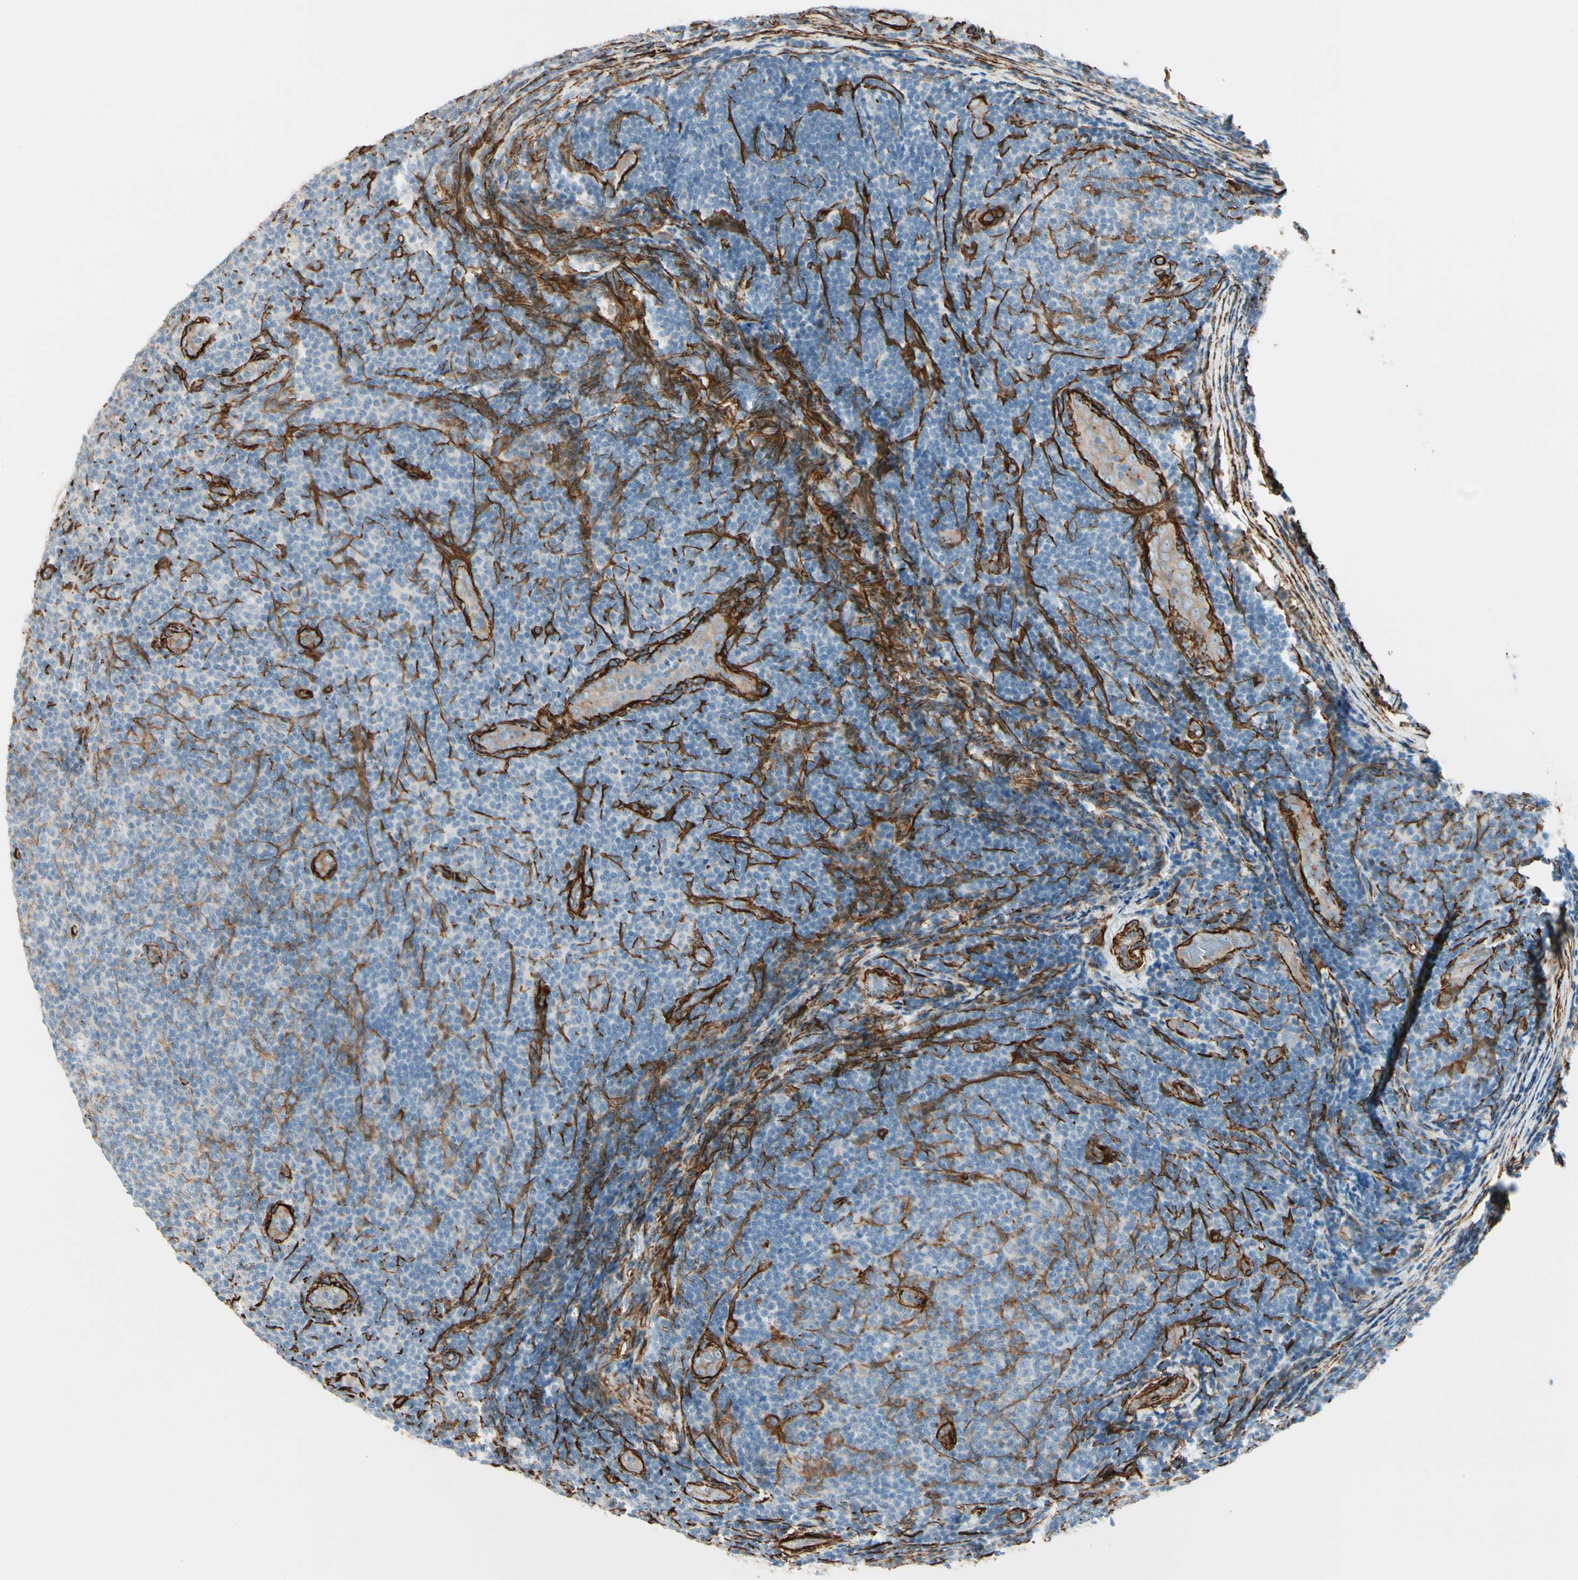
{"staining": {"intensity": "negative", "quantity": "none", "location": "none"}, "tissue": "lymphoma", "cell_type": "Tumor cells", "image_type": "cancer", "snomed": [{"axis": "morphology", "description": "Malignant lymphoma, non-Hodgkin's type, Low grade"}, {"axis": "topography", "description": "Lymph node"}], "caption": "Tumor cells show no significant positivity in malignant lymphoma, non-Hodgkin's type (low-grade).", "gene": "CALD1", "patient": {"sex": "male", "age": 83}}